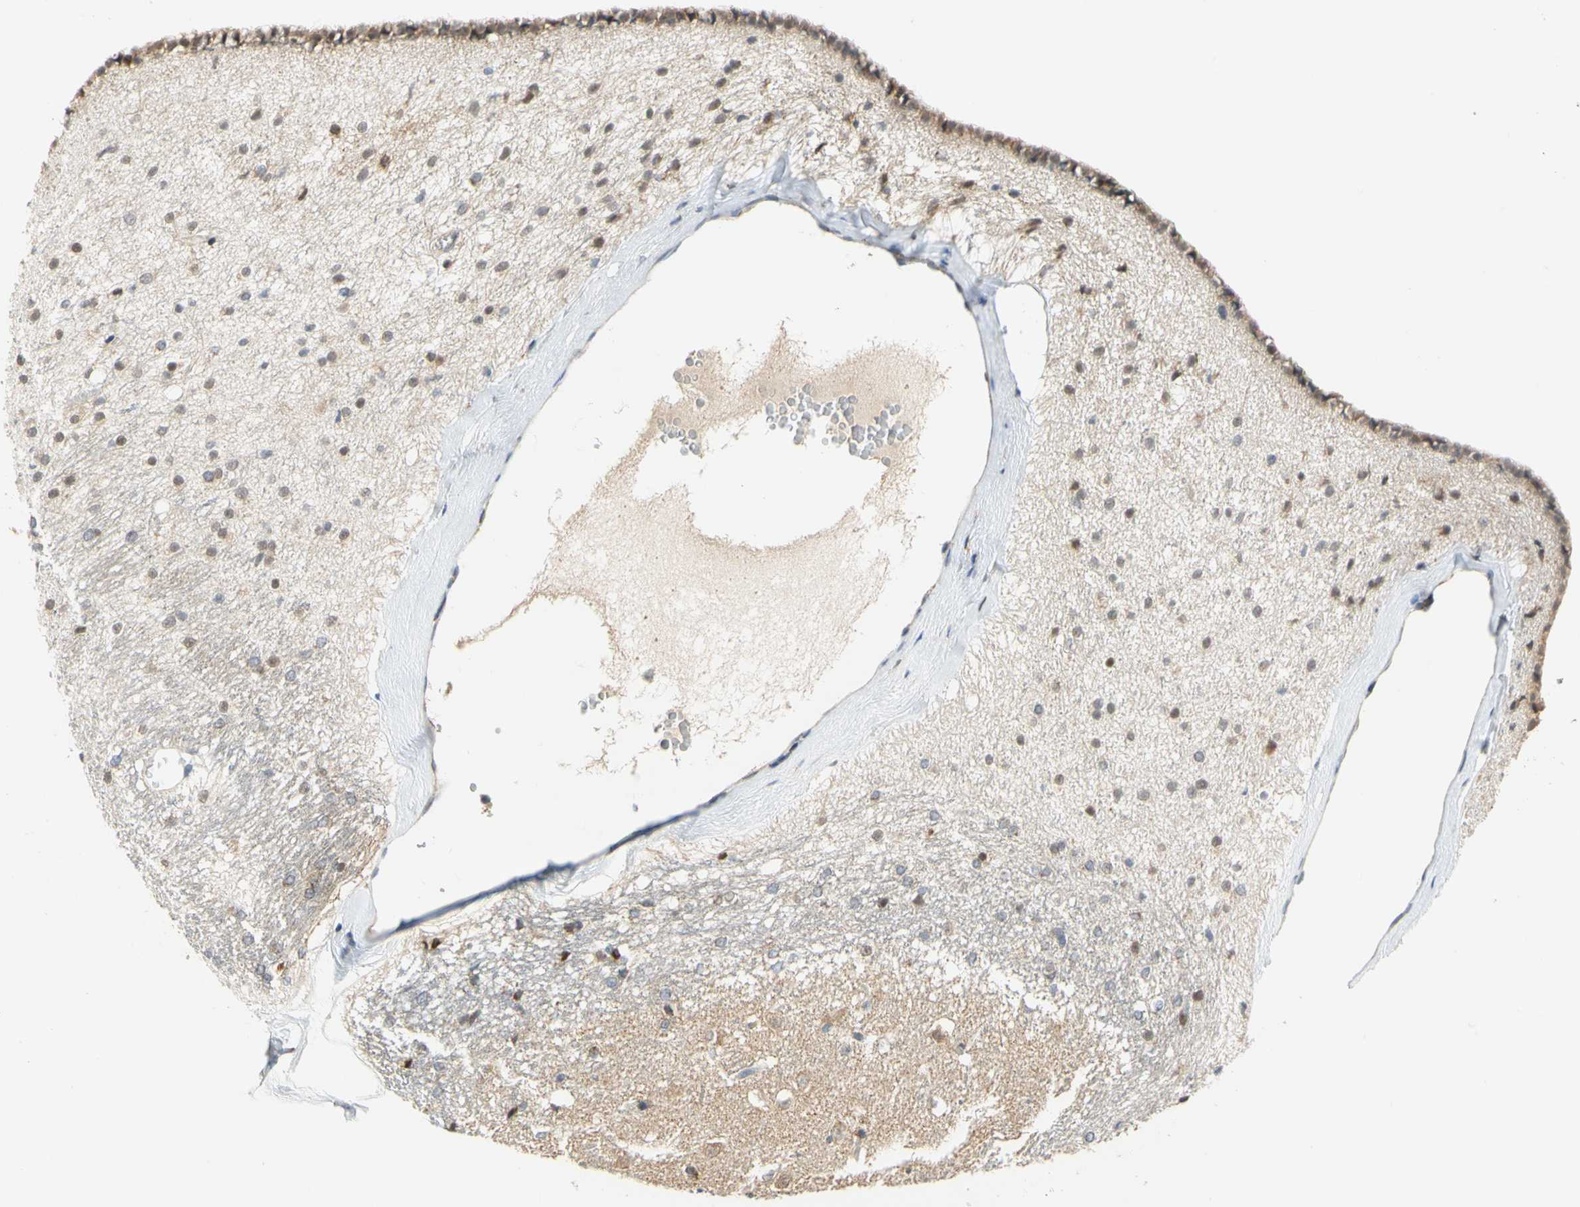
{"staining": {"intensity": "weak", "quantity": "<25%", "location": "cytoplasmic/membranous,nuclear"}, "tissue": "hippocampus", "cell_type": "Glial cells", "image_type": "normal", "snomed": [{"axis": "morphology", "description": "Normal tissue, NOS"}, {"axis": "topography", "description": "Hippocampus"}], "caption": "This is an IHC micrograph of benign hippocampus. There is no positivity in glial cells.", "gene": "SFXN3", "patient": {"sex": "female", "age": 19}}